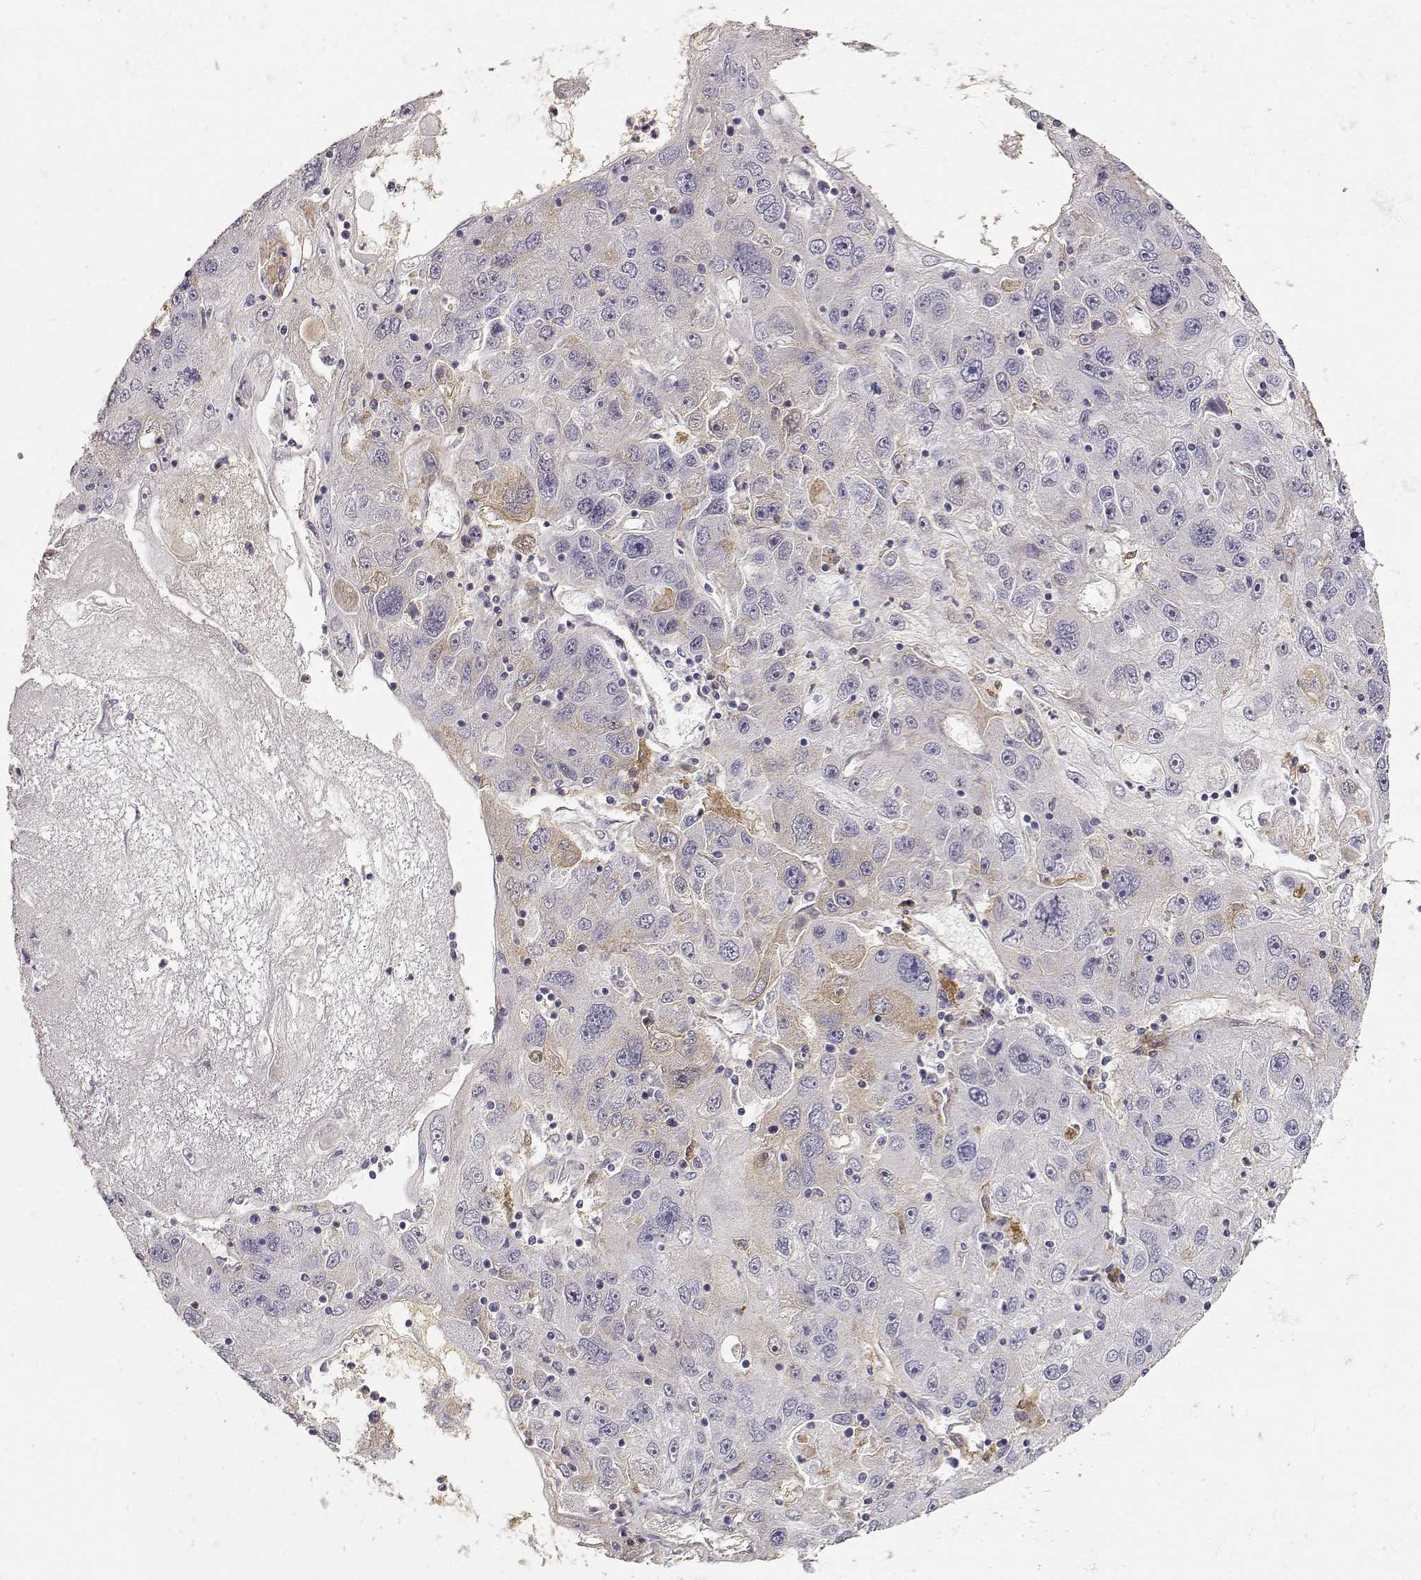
{"staining": {"intensity": "weak", "quantity": "<25%", "location": "cytoplasmic/membranous"}, "tissue": "stomach cancer", "cell_type": "Tumor cells", "image_type": "cancer", "snomed": [{"axis": "morphology", "description": "Adenocarcinoma, NOS"}, {"axis": "topography", "description": "Stomach"}], "caption": "Micrograph shows no significant protein expression in tumor cells of stomach cancer (adenocarcinoma). (Brightfield microscopy of DAB (3,3'-diaminobenzidine) IHC at high magnification).", "gene": "LAMA5", "patient": {"sex": "male", "age": 56}}